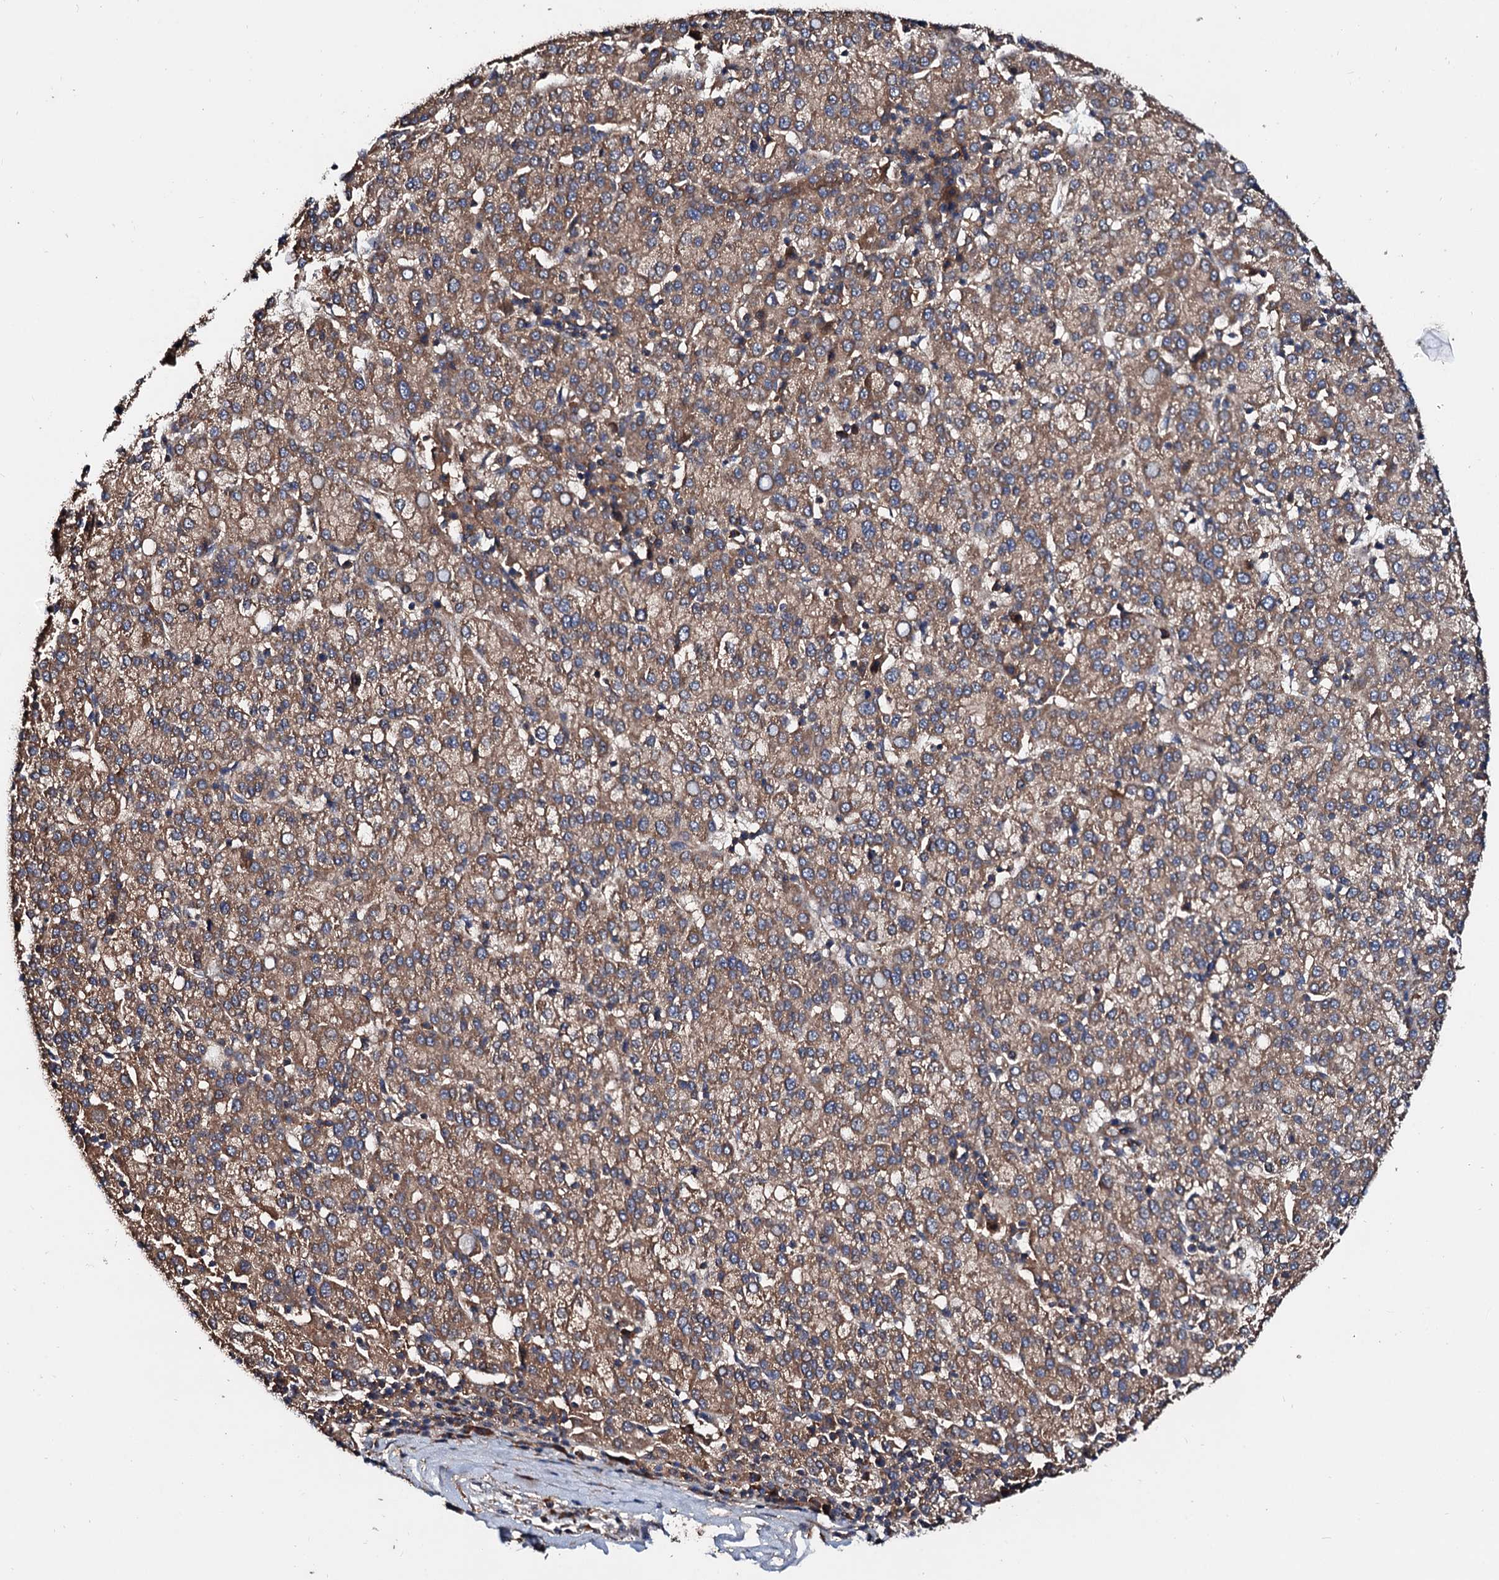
{"staining": {"intensity": "moderate", "quantity": ">75%", "location": "cytoplasmic/membranous"}, "tissue": "liver cancer", "cell_type": "Tumor cells", "image_type": "cancer", "snomed": [{"axis": "morphology", "description": "Carcinoma, Hepatocellular, NOS"}, {"axis": "topography", "description": "Liver"}], "caption": "This histopathology image displays immunohistochemistry staining of liver hepatocellular carcinoma, with medium moderate cytoplasmic/membranous staining in about >75% of tumor cells.", "gene": "EXTL1", "patient": {"sex": "female", "age": 58}}